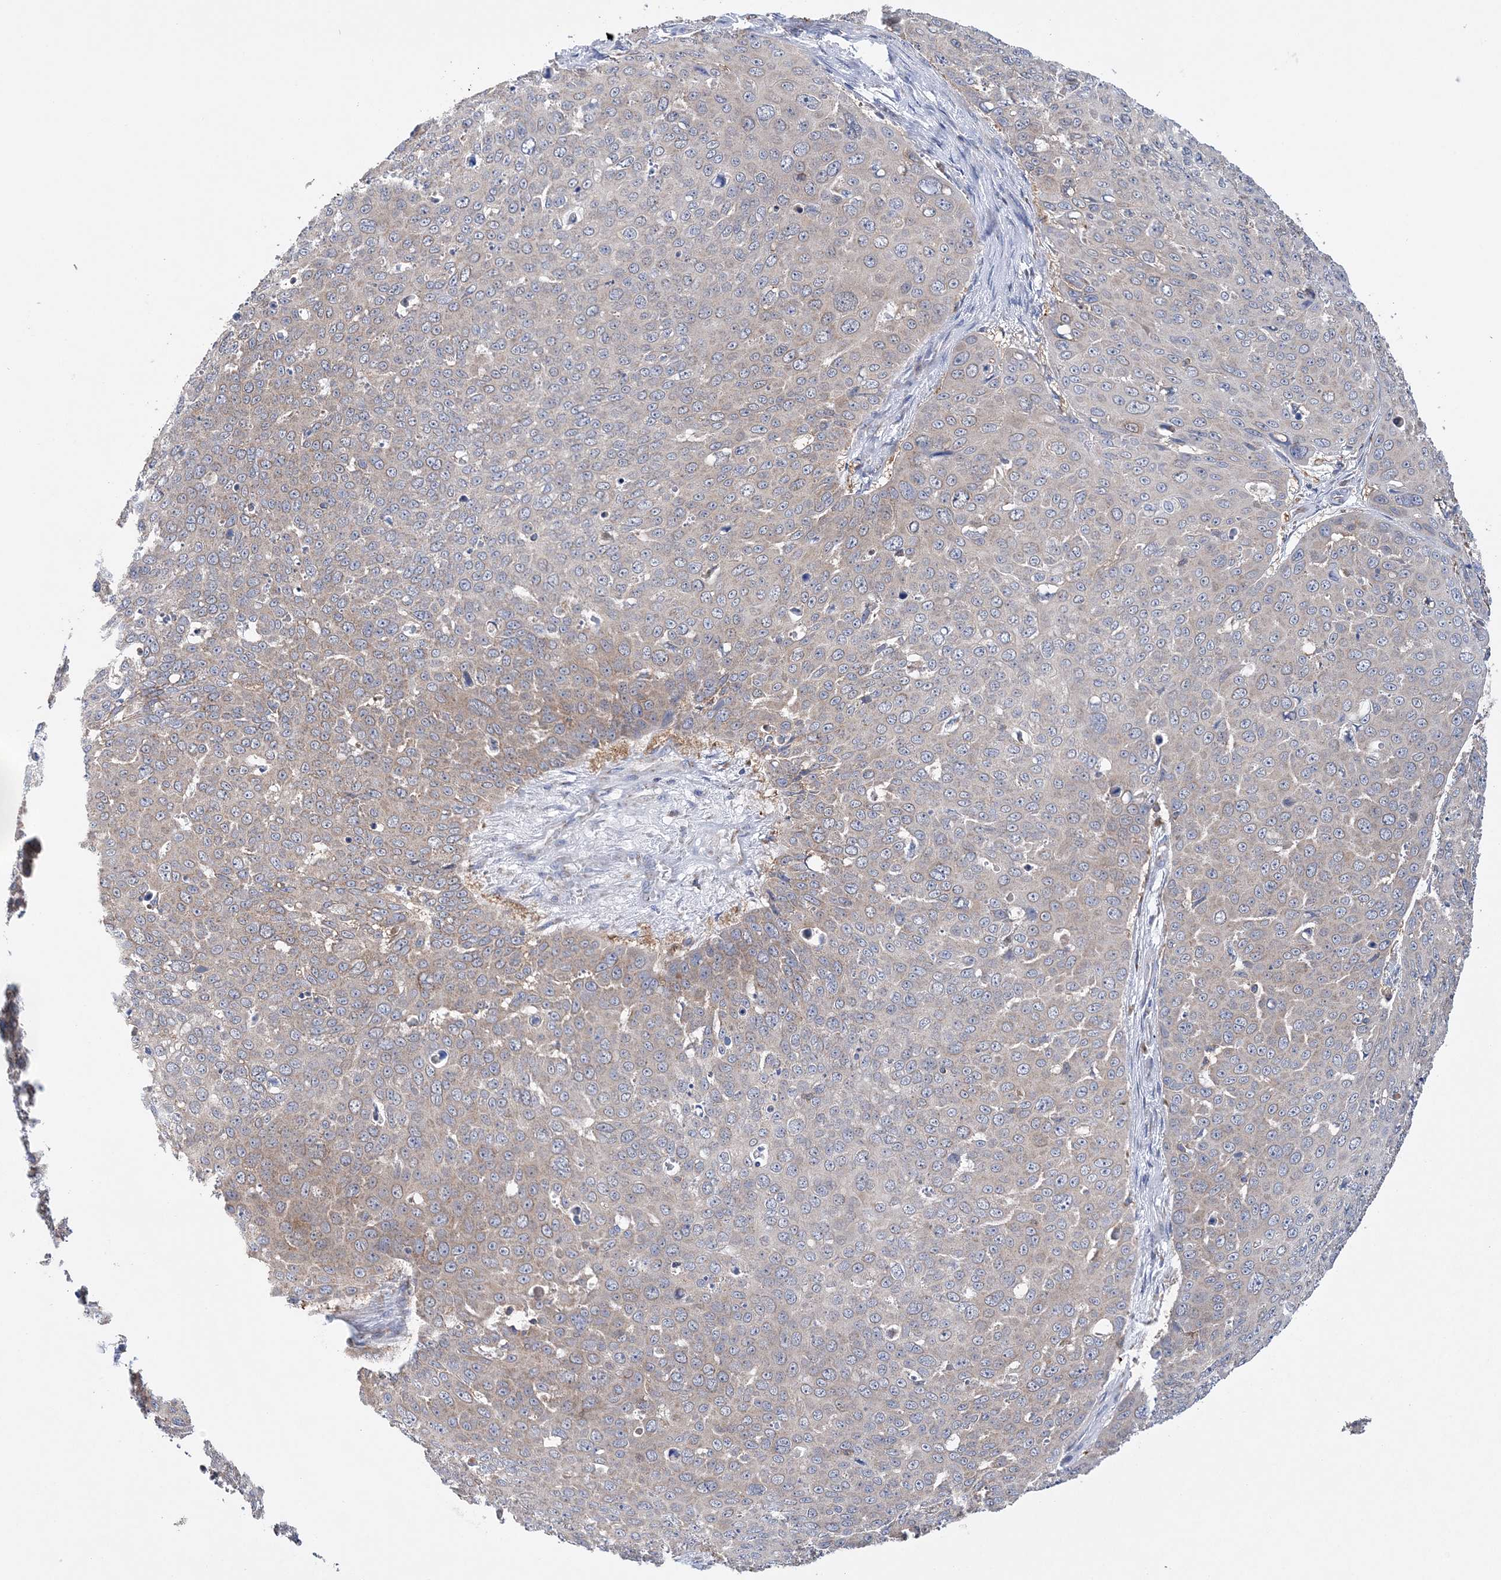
{"staining": {"intensity": "weak", "quantity": "25%-75%", "location": "cytoplasmic/membranous"}, "tissue": "skin cancer", "cell_type": "Tumor cells", "image_type": "cancer", "snomed": [{"axis": "morphology", "description": "Squamous cell carcinoma, NOS"}, {"axis": "topography", "description": "Skin"}], "caption": "Squamous cell carcinoma (skin) stained with a protein marker shows weak staining in tumor cells.", "gene": "TTC32", "patient": {"sex": "male", "age": 71}}